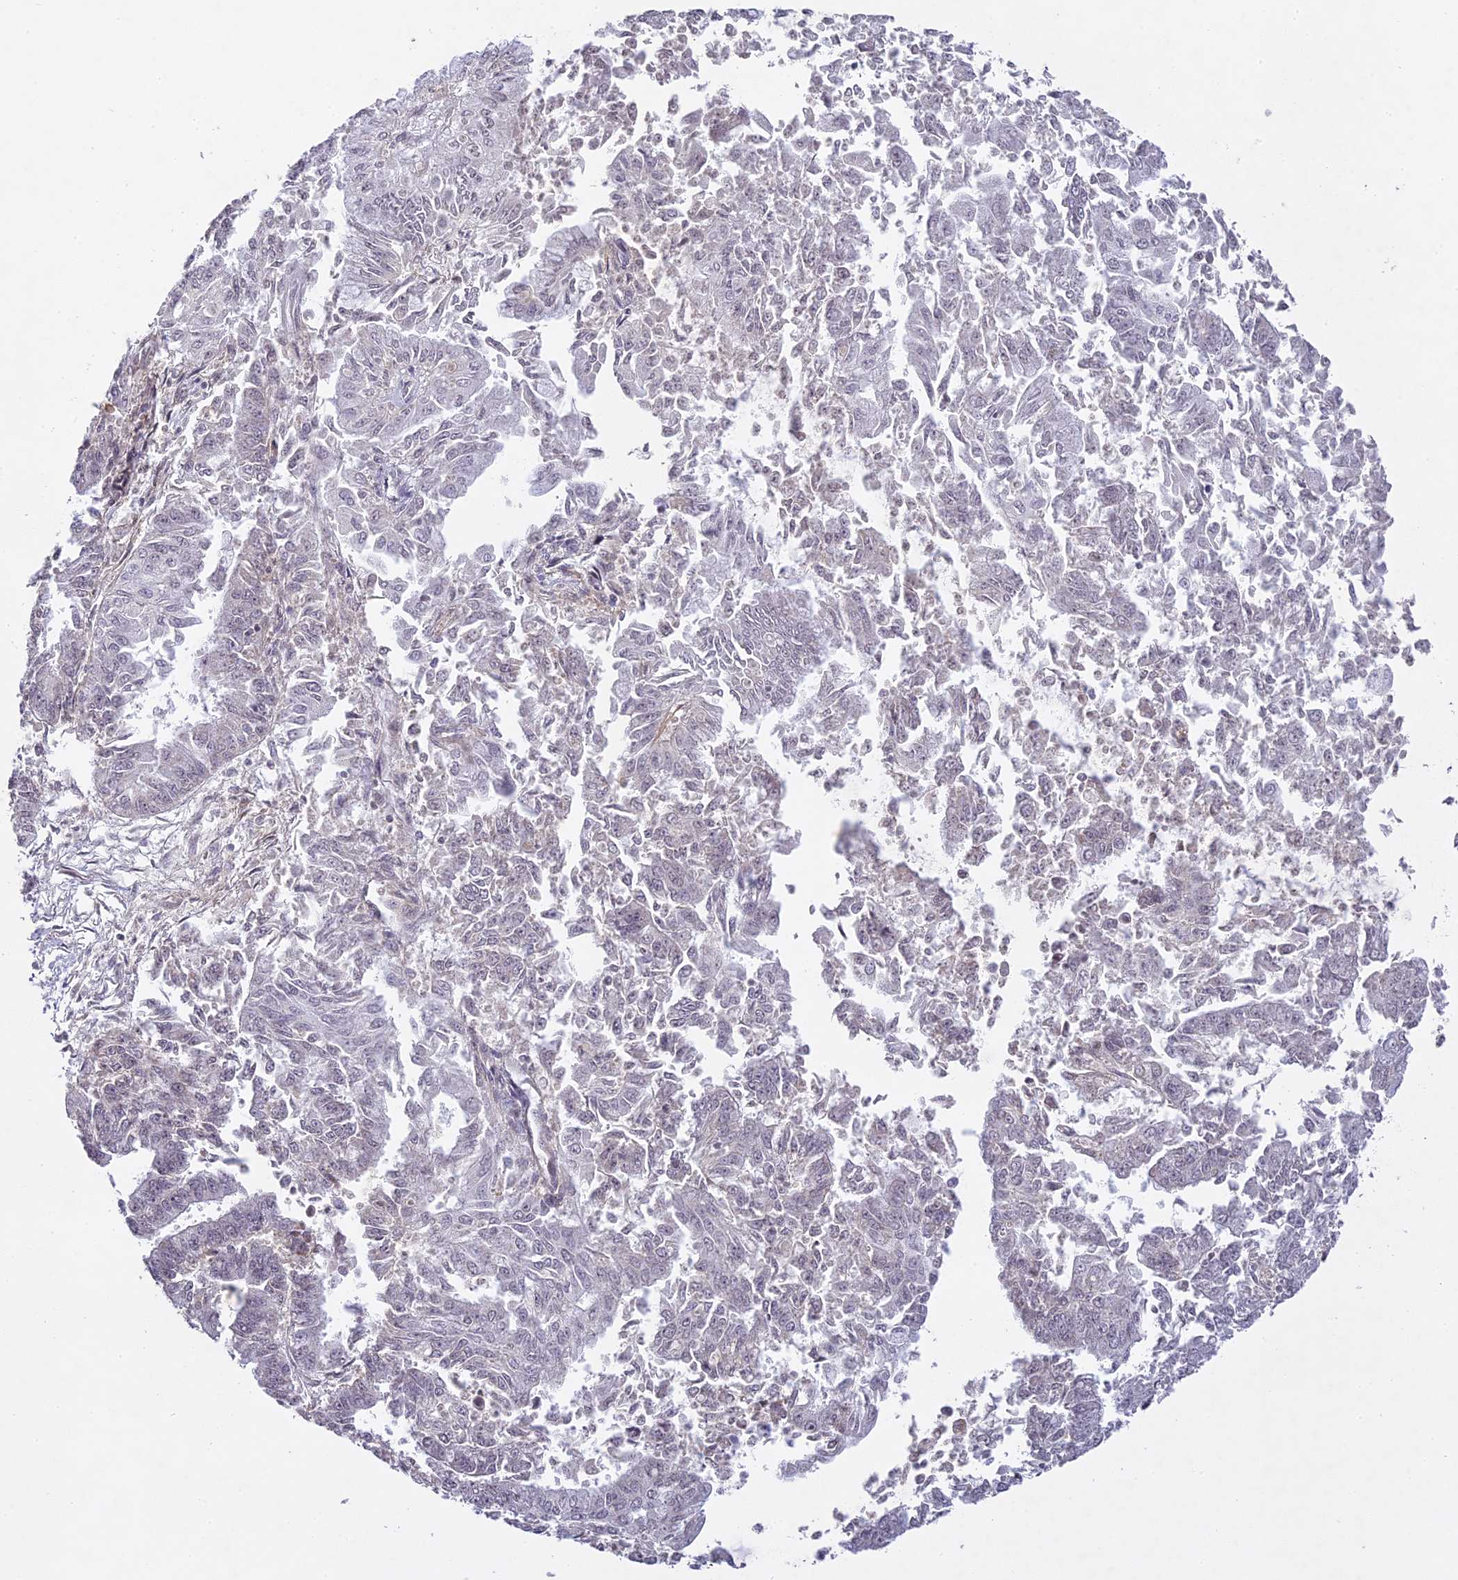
{"staining": {"intensity": "negative", "quantity": "none", "location": "none"}, "tissue": "endometrial cancer", "cell_type": "Tumor cells", "image_type": "cancer", "snomed": [{"axis": "morphology", "description": "Adenocarcinoma, NOS"}, {"axis": "topography", "description": "Endometrium"}], "caption": "Immunohistochemistry micrograph of human endometrial cancer (adenocarcinoma) stained for a protein (brown), which displays no positivity in tumor cells. (DAB (3,3'-diaminobenzidine) IHC, high magnification).", "gene": "ERG28", "patient": {"sex": "female", "age": 73}}